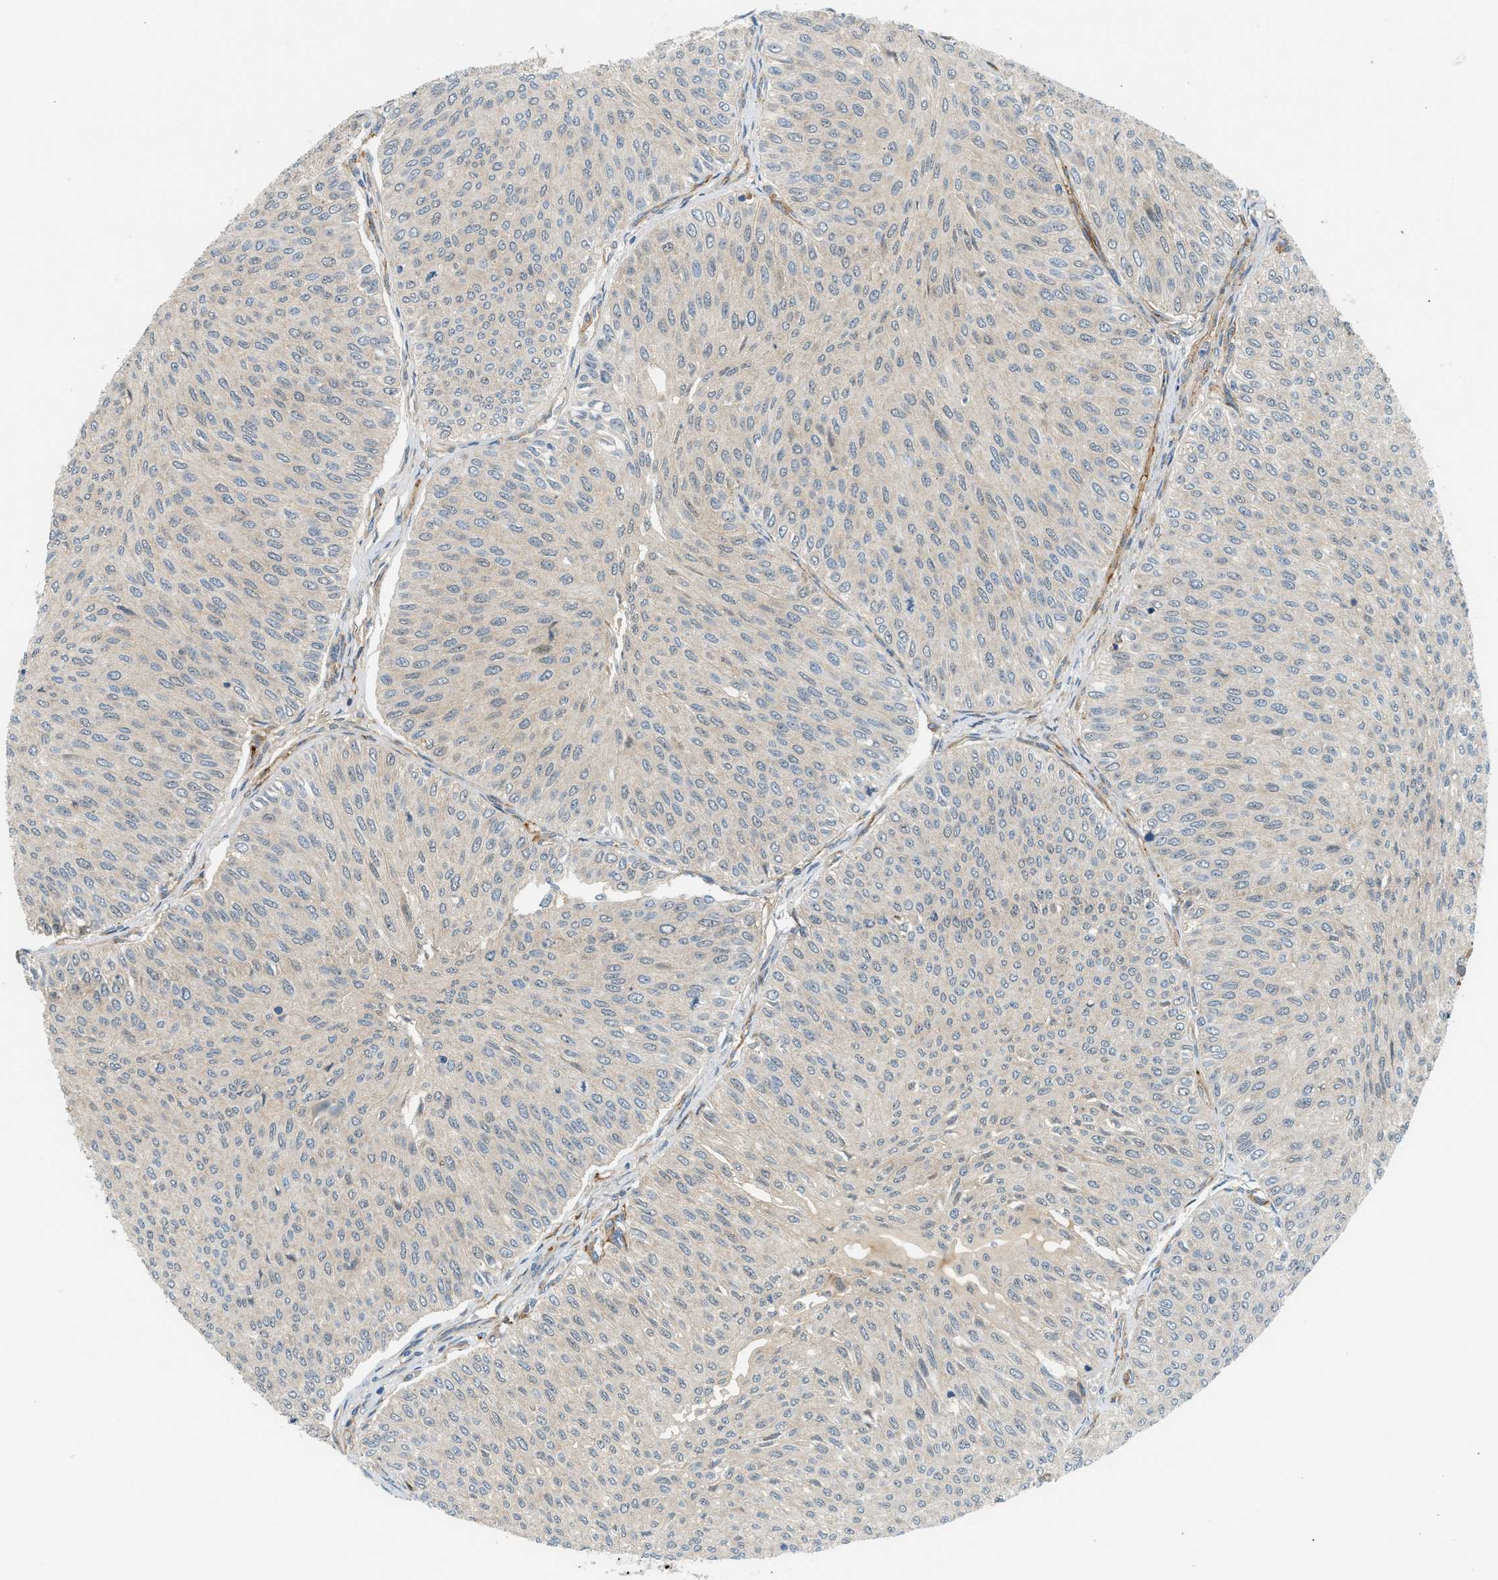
{"staining": {"intensity": "negative", "quantity": "none", "location": "none"}, "tissue": "urothelial cancer", "cell_type": "Tumor cells", "image_type": "cancer", "snomed": [{"axis": "morphology", "description": "Urothelial carcinoma, Low grade"}, {"axis": "topography", "description": "Urinary bladder"}], "caption": "Low-grade urothelial carcinoma was stained to show a protein in brown. There is no significant staining in tumor cells. (DAB IHC visualized using brightfield microscopy, high magnification).", "gene": "EDNRA", "patient": {"sex": "male", "age": 78}}